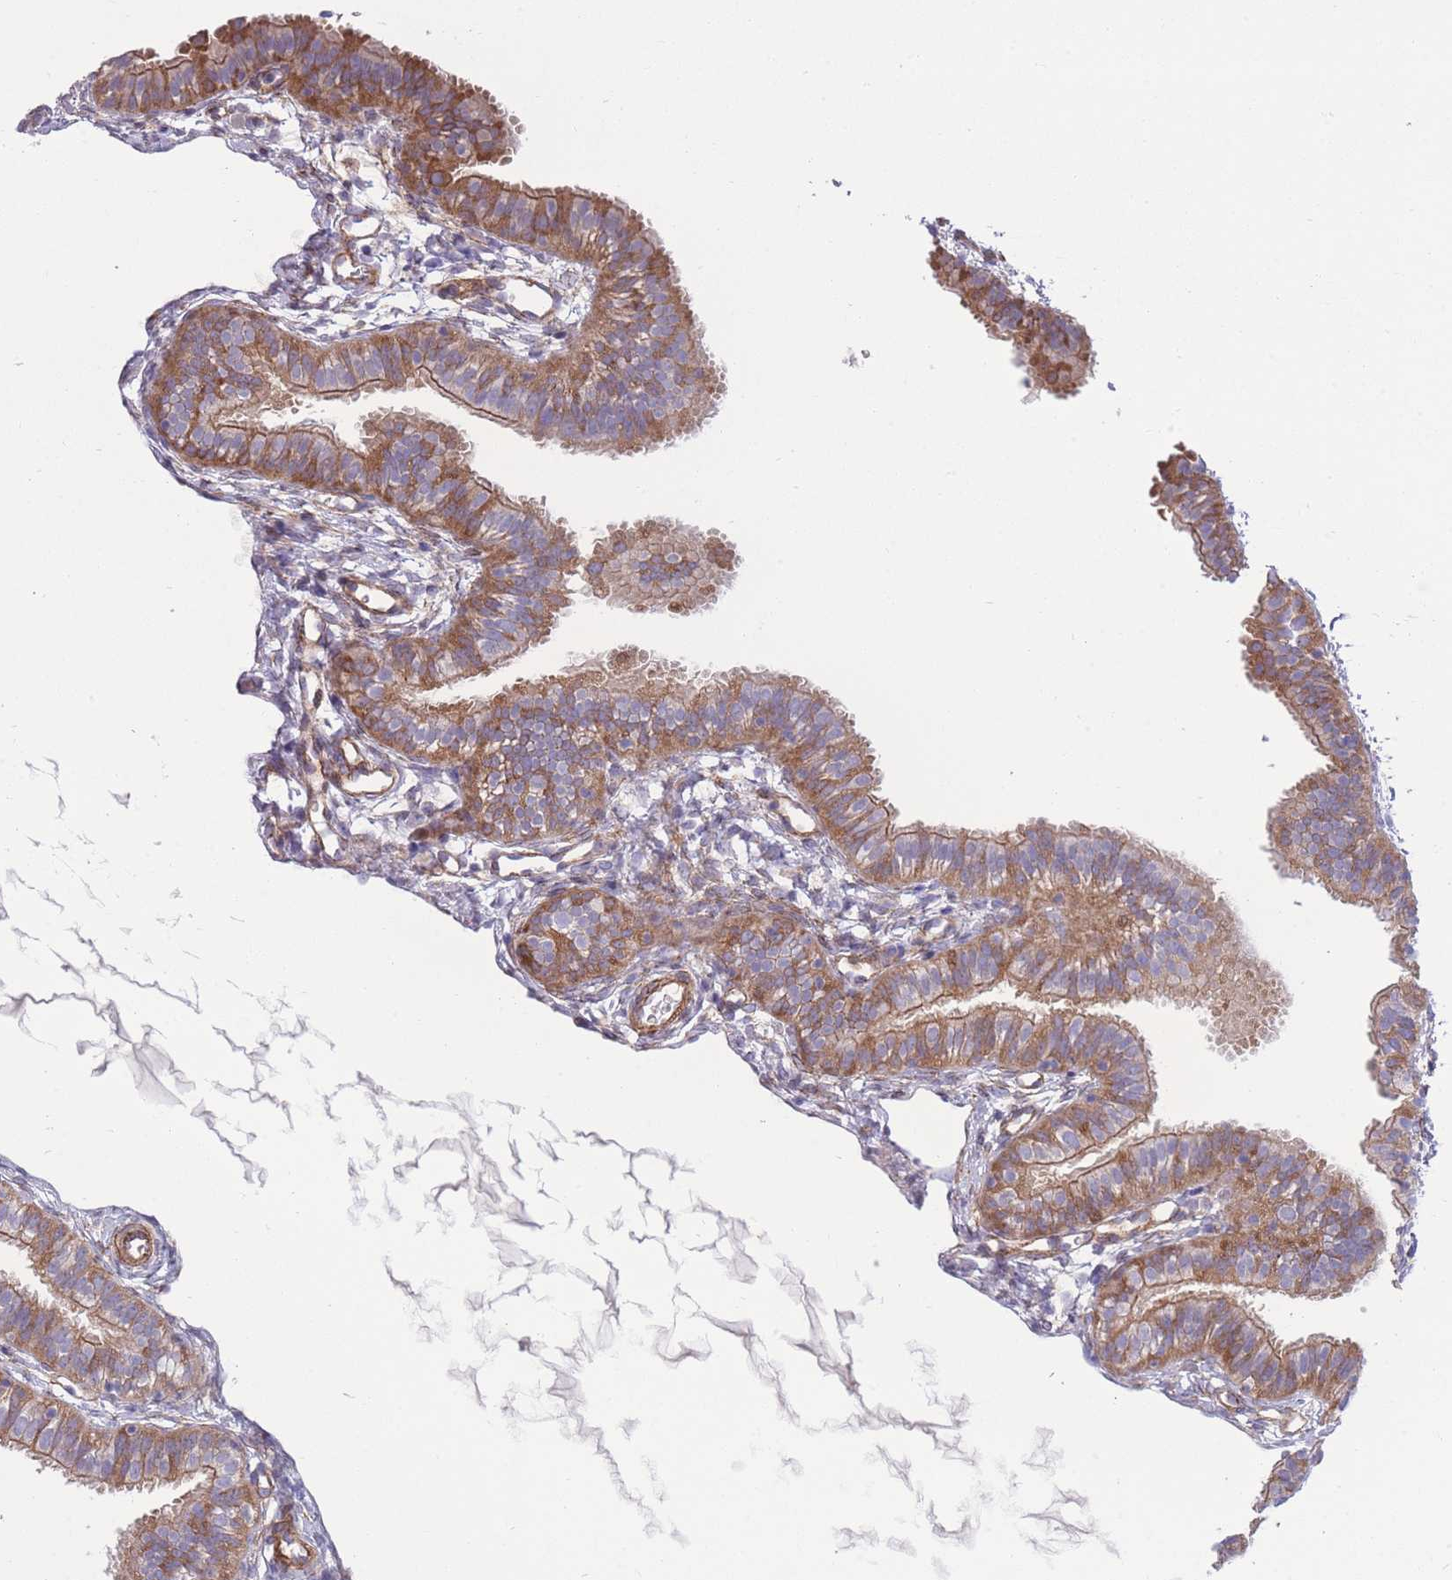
{"staining": {"intensity": "moderate", "quantity": ">75%", "location": "cytoplasmic/membranous"}, "tissue": "fallopian tube", "cell_type": "Glandular cells", "image_type": "normal", "snomed": [{"axis": "morphology", "description": "Normal tissue, NOS"}, {"axis": "topography", "description": "Fallopian tube"}], "caption": "Immunohistochemistry histopathology image of normal fallopian tube stained for a protein (brown), which demonstrates medium levels of moderate cytoplasmic/membranous staining in approximately >75% of glandular cells.", "gene": "RGS11", "patient": {"sex": "female", "age": 35}}